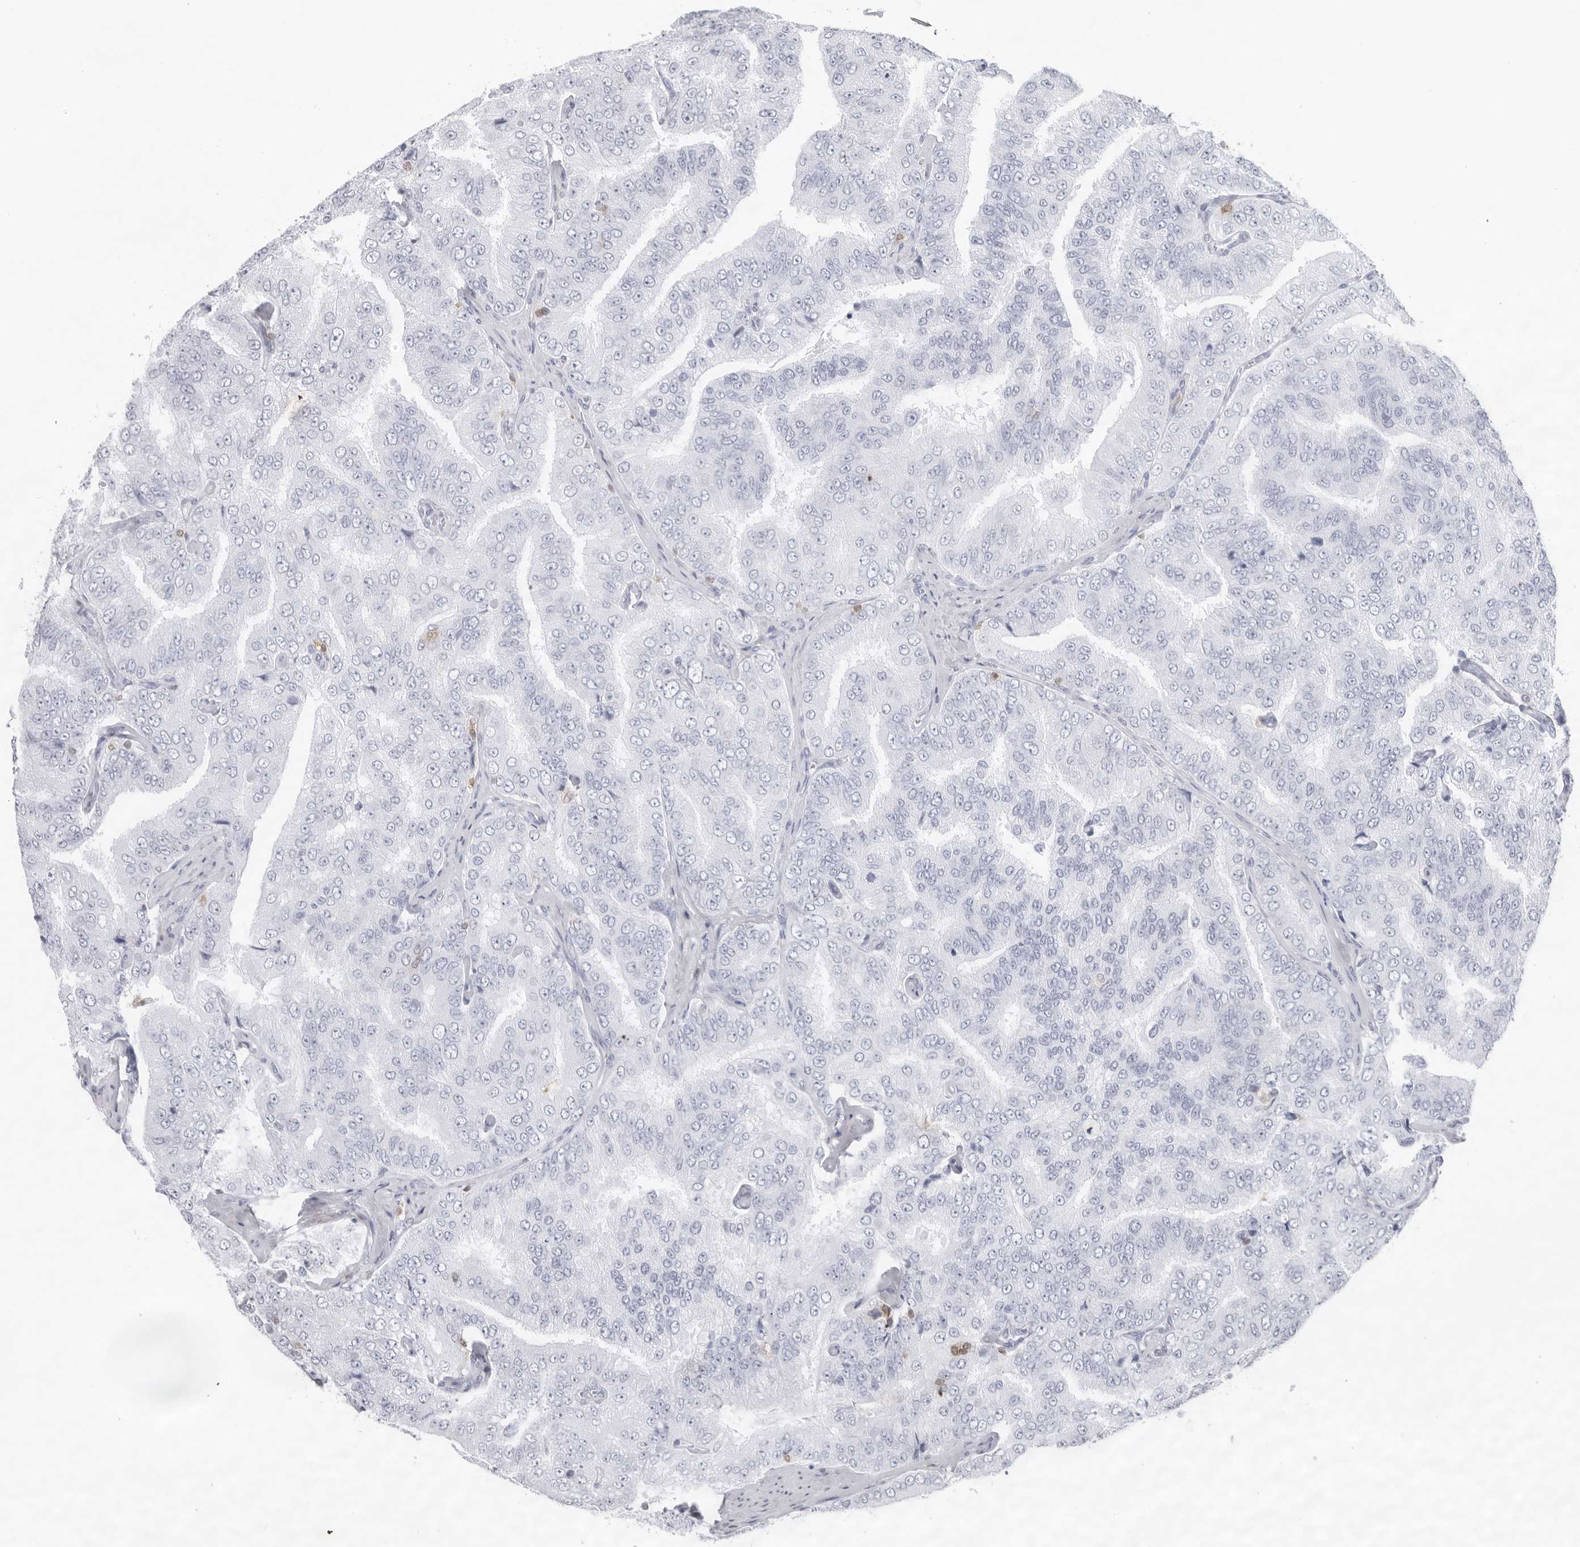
{"staining": {"intensity": "negative", "quantity": "none", "location": "none"}, "tissue": "prostate cancer", "cell_type": "Tumor cells", "image_type": "cancer", "snomed": [{"axis": "morphology", "description": "Adenocarcinoma, High grade"}, {"axis": "topography", "description": "Prostate"}], "caption": "An immunohistochemistry (IHC) photomicrograph of high-grade adenocarcinoma (prostate) is shown. There is no staining in tumor cells of high-grade adenocarcinoma (prostate).", "gene": "FMNL1", "patient": {"sex": "male", "age": 58}}